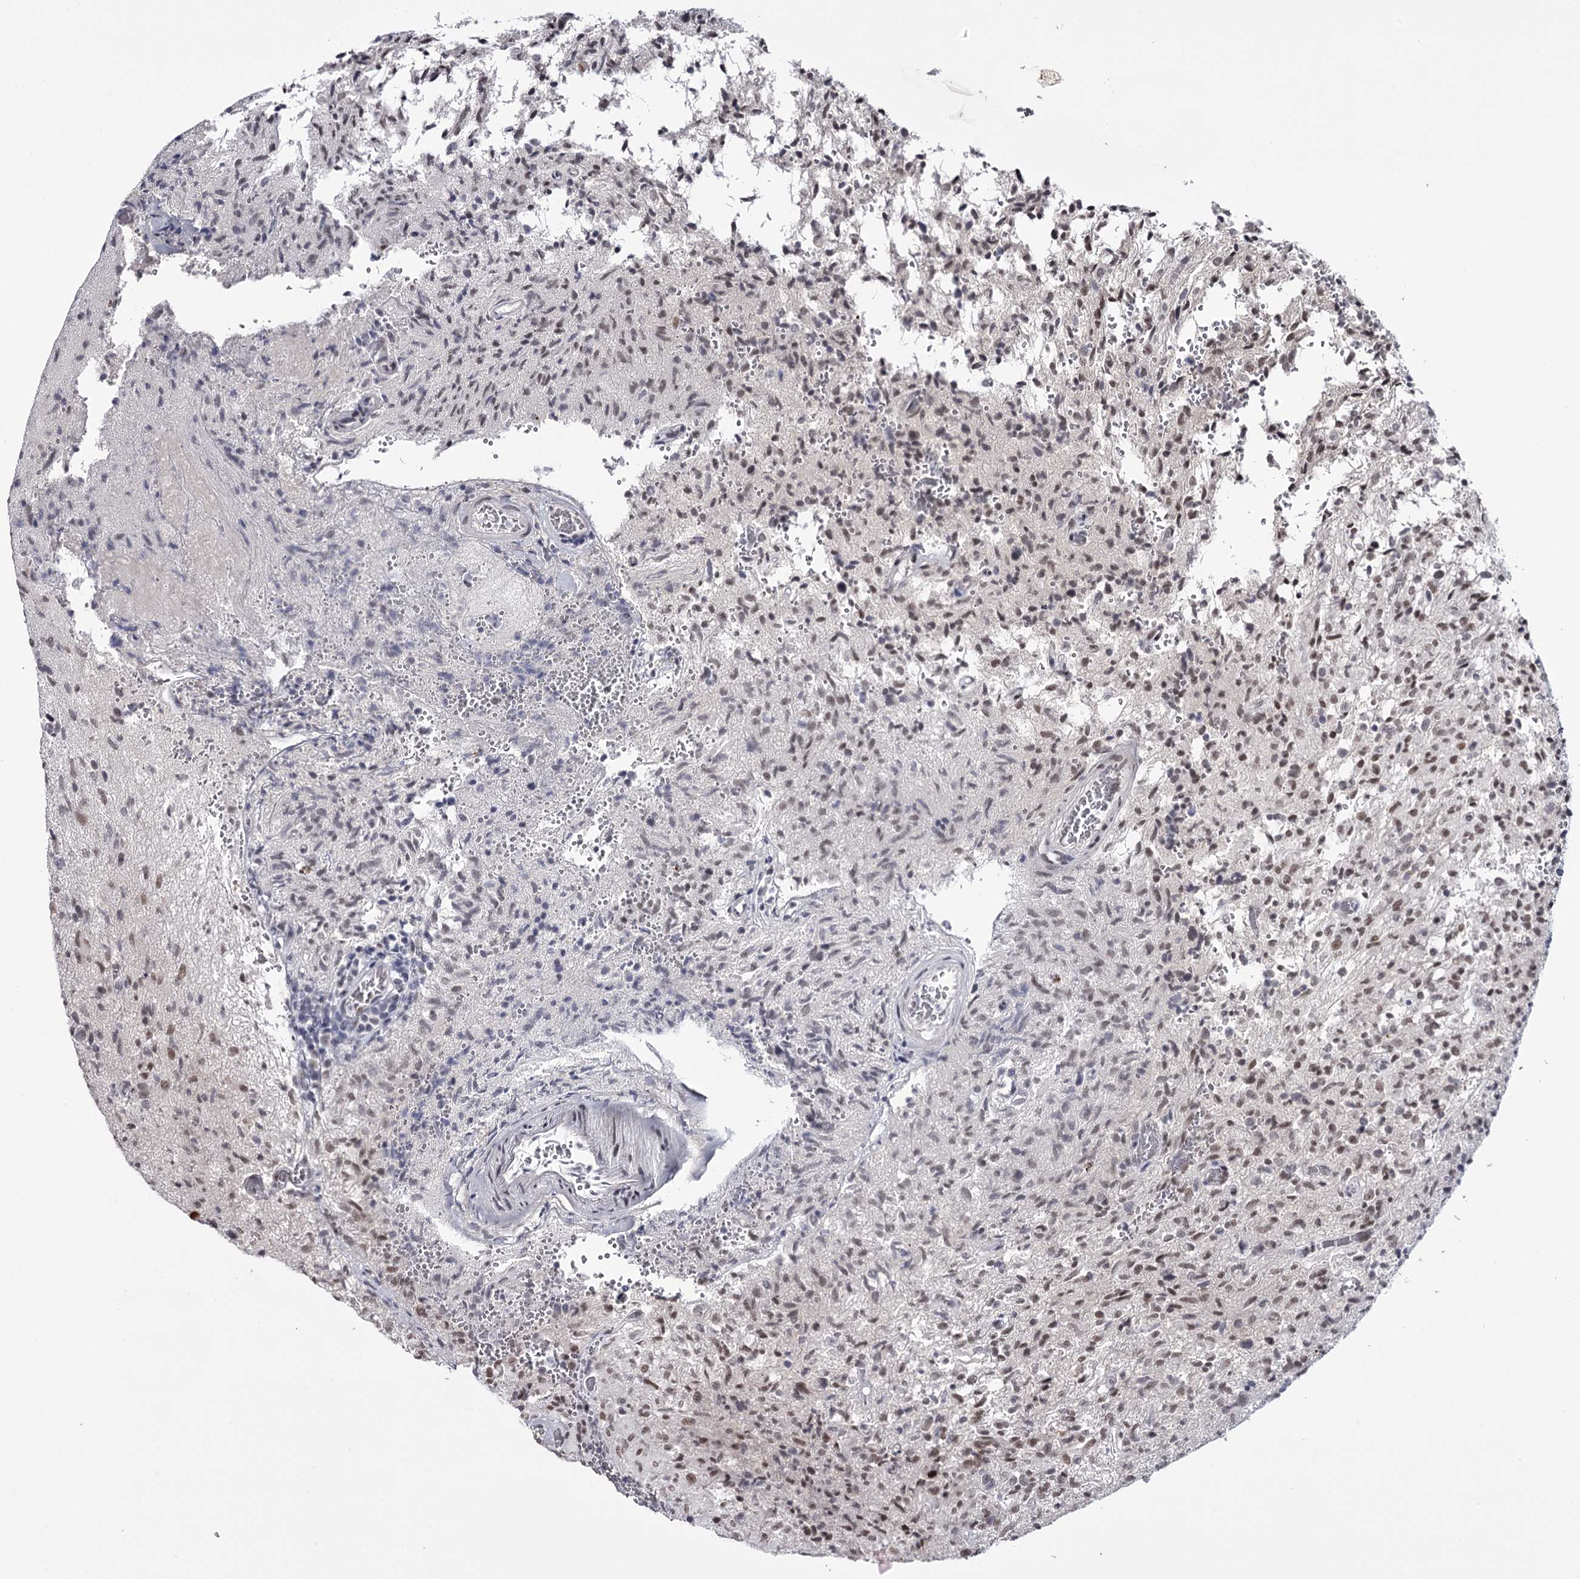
{"staining": {"intensity": "moderate", "quantity": "25%-75%", "location": "nuclear"}, "tissue": "glioma", "cell_type": "Tumor cells", "image_type": "cancer", "snomed": [{"axis": "morphology", "description": "Glioma, malignant, High grade"}, {"axis": "topography", "description": "Brain"}], "caption": "Brown immunohistochemical staining in glioma displays moderate nuclear staining in approximately 25%-75% of tumor cells.", "gene": "TTC33", "patient": {"sex": "female", "age": 57}}